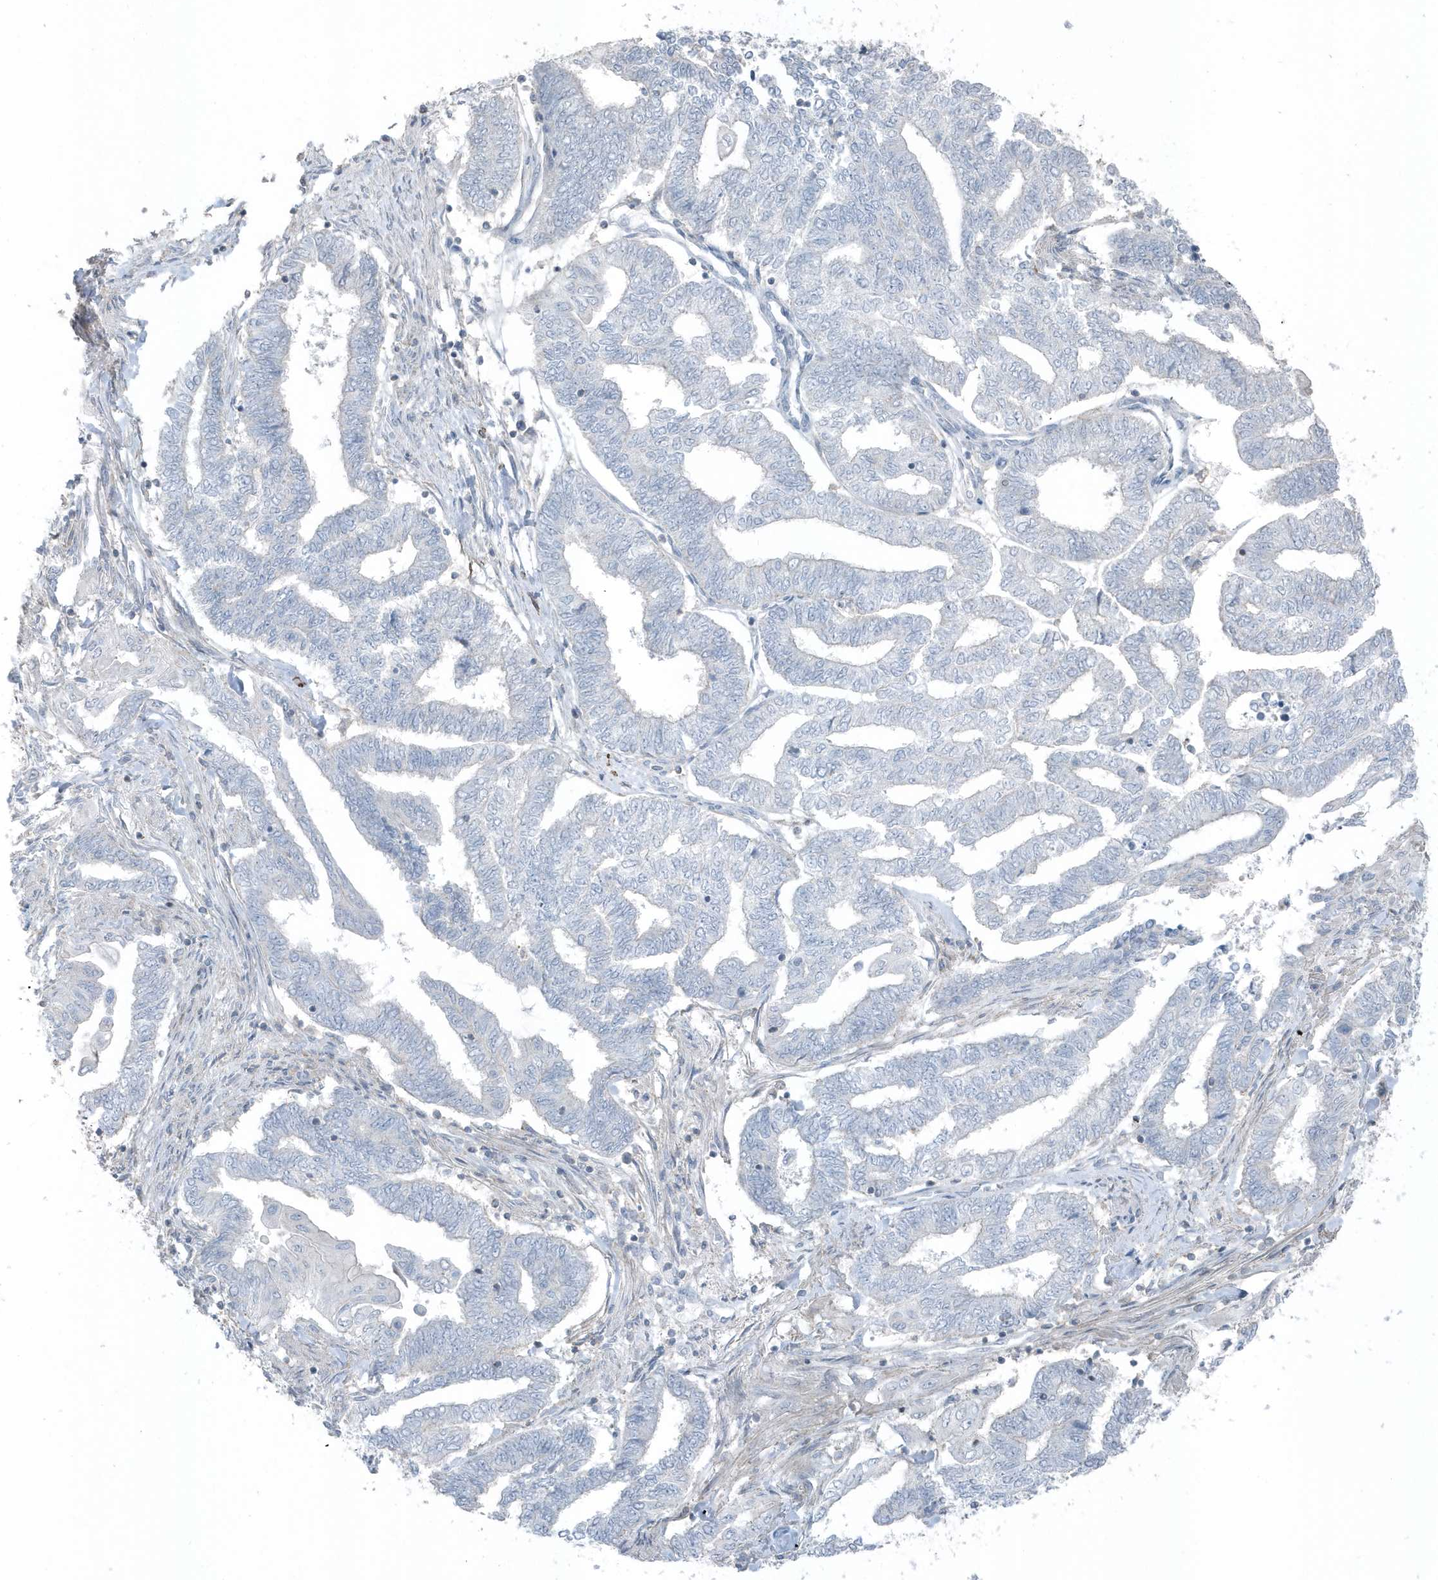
{"staining": {"intensity": "negative", "quantity": "none", "location": "none"}, "tissue": "endometrial cancer", "cell_type": "Tumor cells", "image_type": "cancer", "snomed": [{"axis": "morphology", "description": "Adenocarcinoma, NOS"}, {"axis": "topography", "description": "Uterus"}, {"axis": "topography", "description": "Endometrium"}], "caption": "Micrograph shows no significant protein positivity in tumor cells of adenocarcinoma (endometrial).", "gene": "ACTC1", "patient": {"sex": "female", "age": 70}}